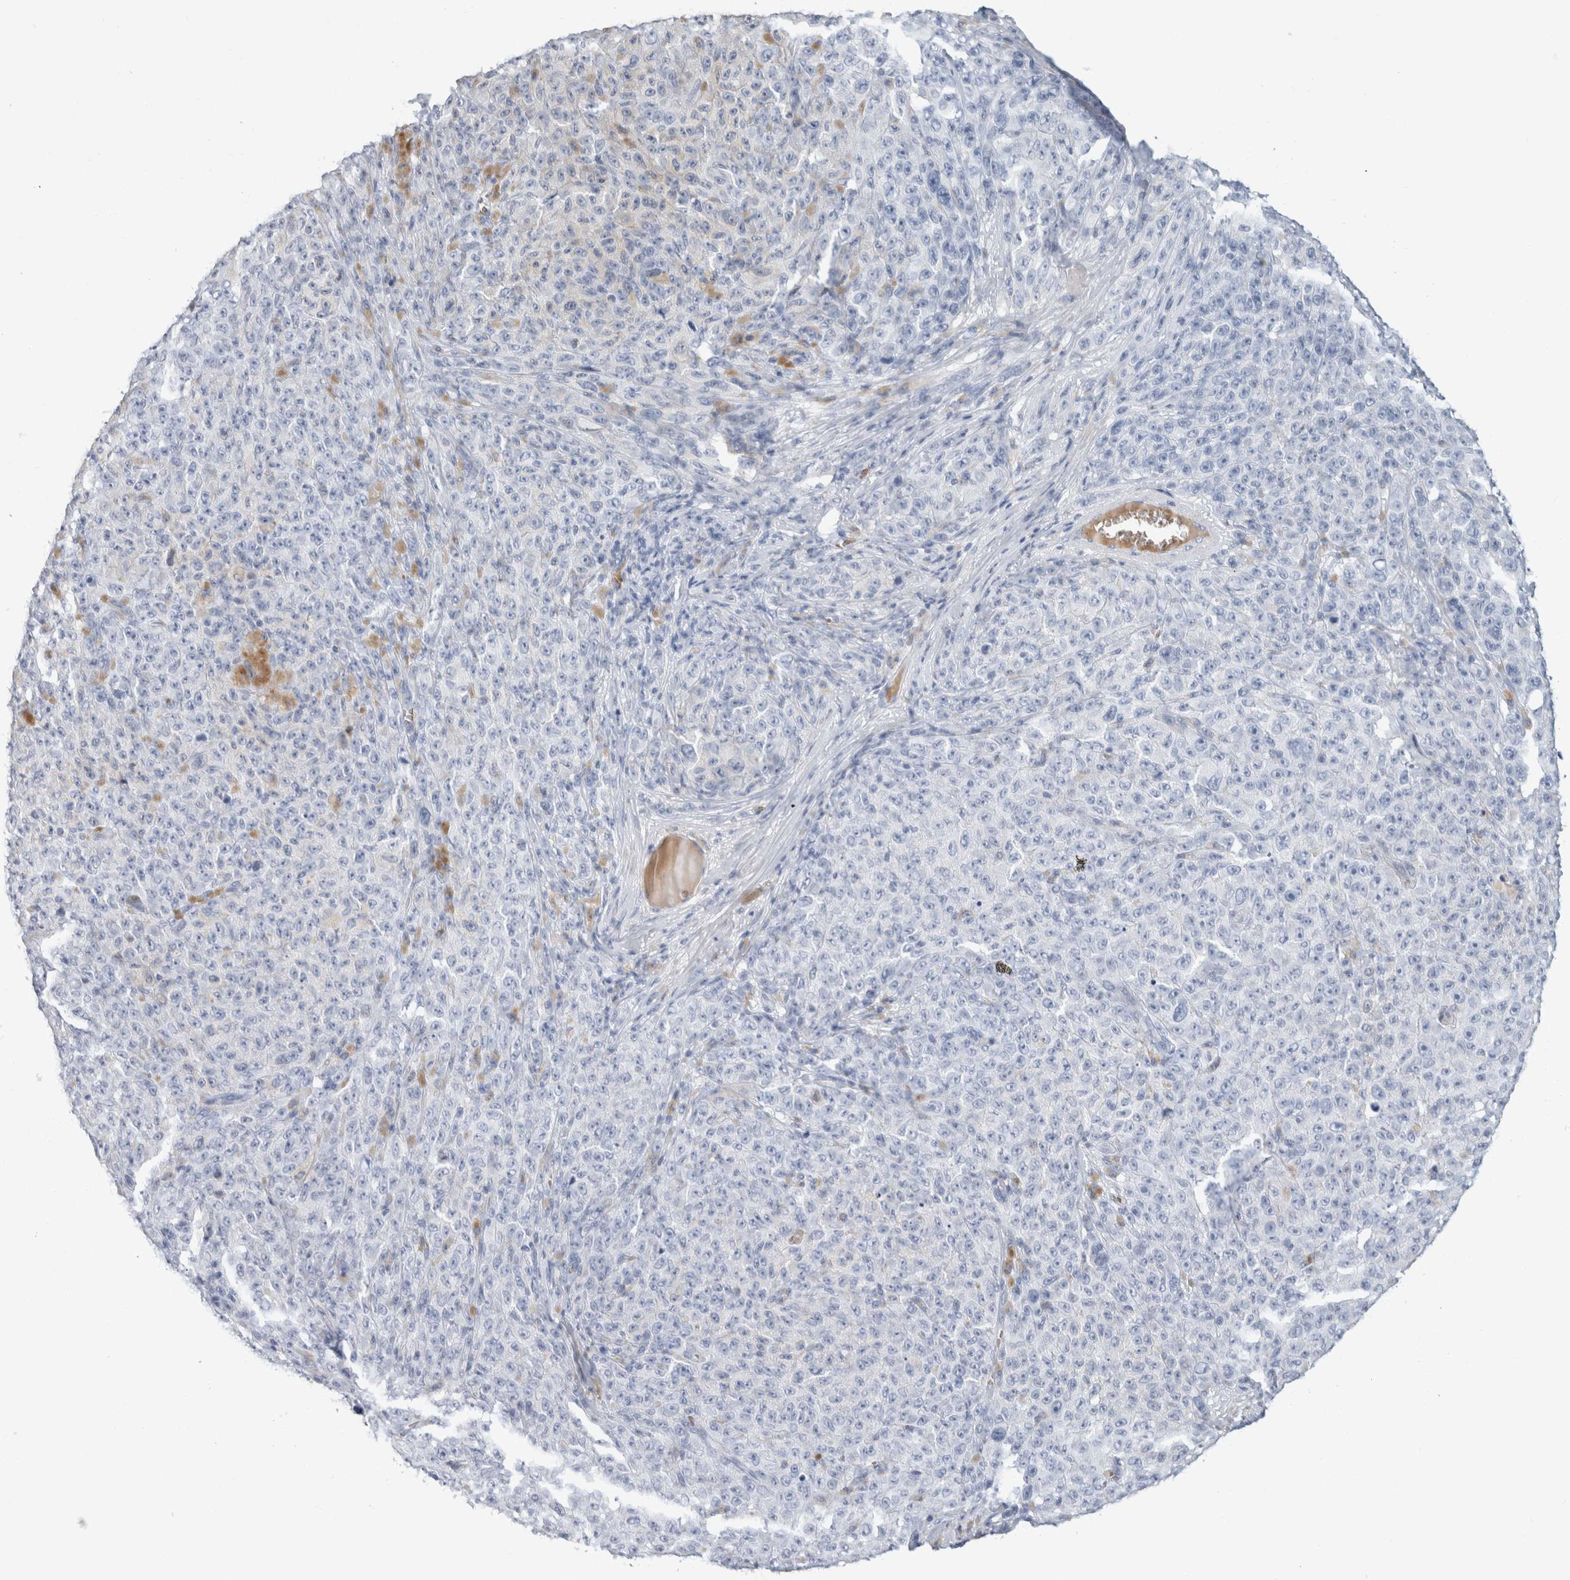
{"staining": {"intensity": "negative", "quantity": "none", "location": "none"}, "tissue": "melanoma", "cell_type": "Tumor cells", "image_type": "cancer", "snomed": [{"axis": "morphology", "description": "Malignant melanoma, NOS"}, {"axis": "topography", "description": "Skin"}], "caption": "Image shows no significant protein positivity in tumor cells of malignant melanoma.", "gene": "CA1", "patient": {"sex": "female", "age": 82}}